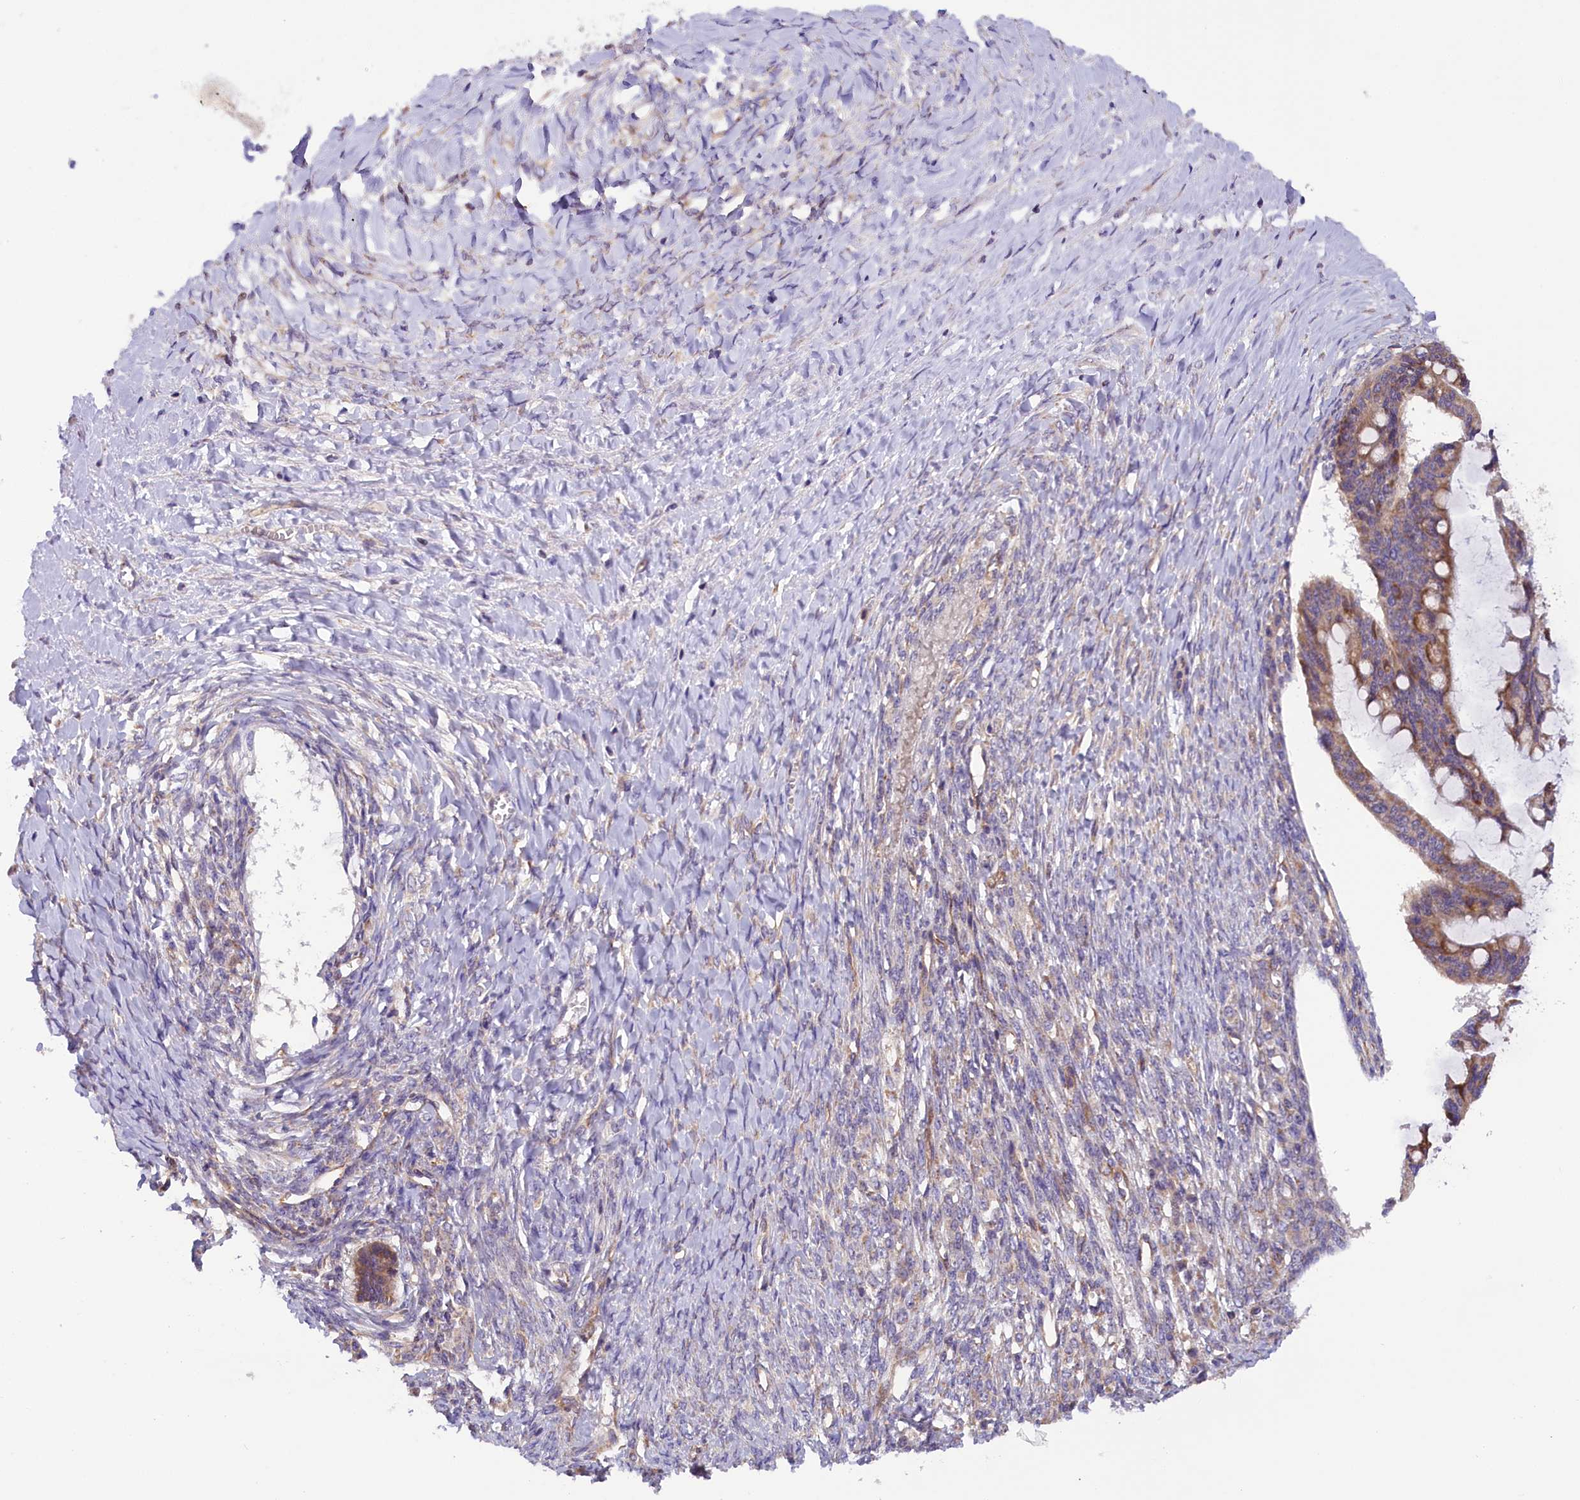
{"staining": {"intensity": "moderate", "quantity": "25%-75%", "location": "cytoplasmic/membranous"}, "tissue": "ovarian cancer", "cell_type": "Tumor cells", "image_type": "cancer", "snomed": [{"axis": "morphology", "description": "Cystadenocarcinoma, mucinous, NOS"}, {"axis": "topography", "description": "Ovary"}], "caption": "IHC (DAB (3,3'-diaminobenzidine)) staining of ovarian mucinous cystadenocarcinoma reveals moderate cytoplasmic/membranous protein expression in about 25%-75% of tumor cells.", "gene": "DNAJB9", "patient": {"sex": "female", "age": 73}}